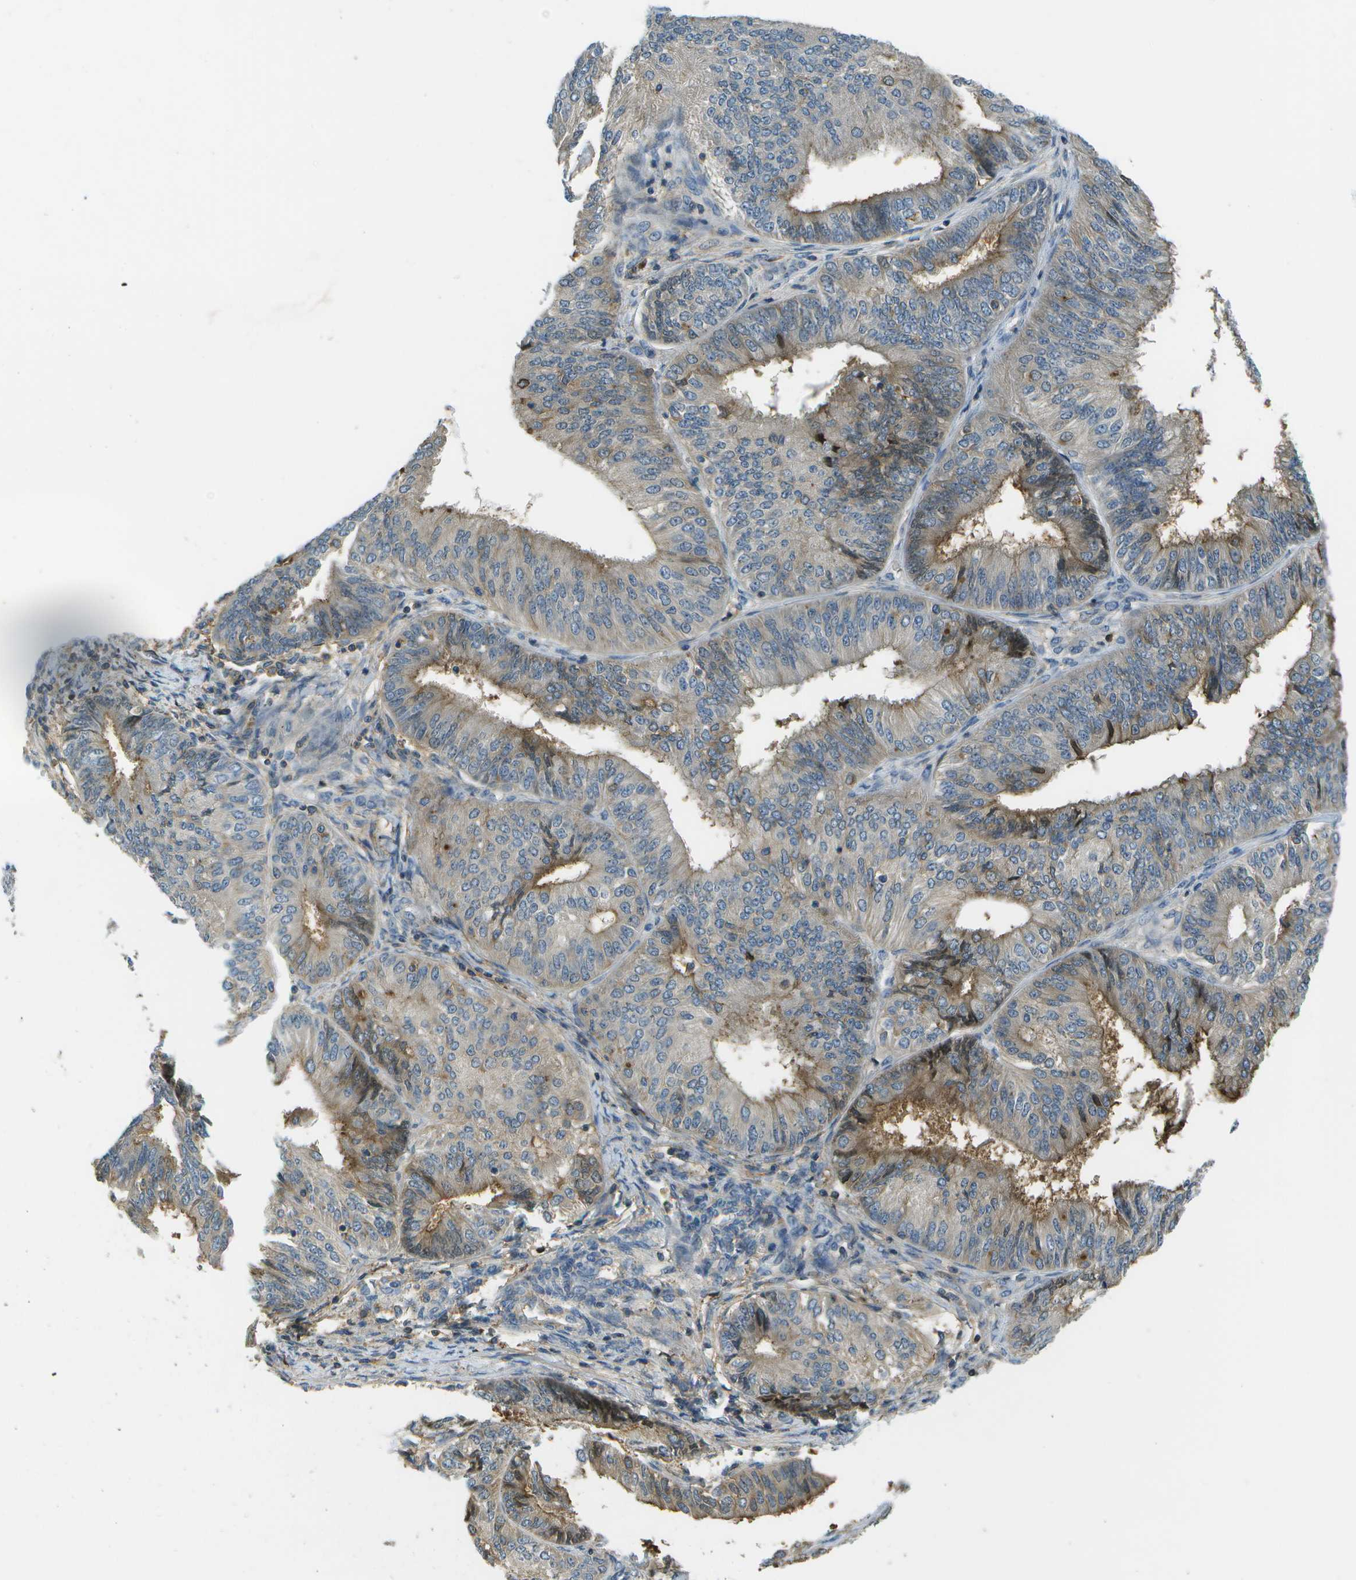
{"staining": {"intensity": "moderate", "quantity": "25%-75%", "location": "cytoplasmic/membranous"}, "tissue": "endometrial cancer", "cell_type": "Tumor cells", "image_type": "cancer", "snomed": [{"axis": "morphology", "description": "Adenocarcinoma, NOS"}, {"axis": "topography", "description": "Endometrium"}], "caption": "IHC histopathology image of neoplastic tissue: human endometrial adenocarcinoma stained using immunohistochemistry (IHC) demonstrates medium levels of moderate protein expression localized specifically in the cytoplasmic/membranous of tumor cells, appearing as a cytoplasmic/membranous brown color.", "gene": "LRRC66", "patient": {"sex": "female", "age": 58}}